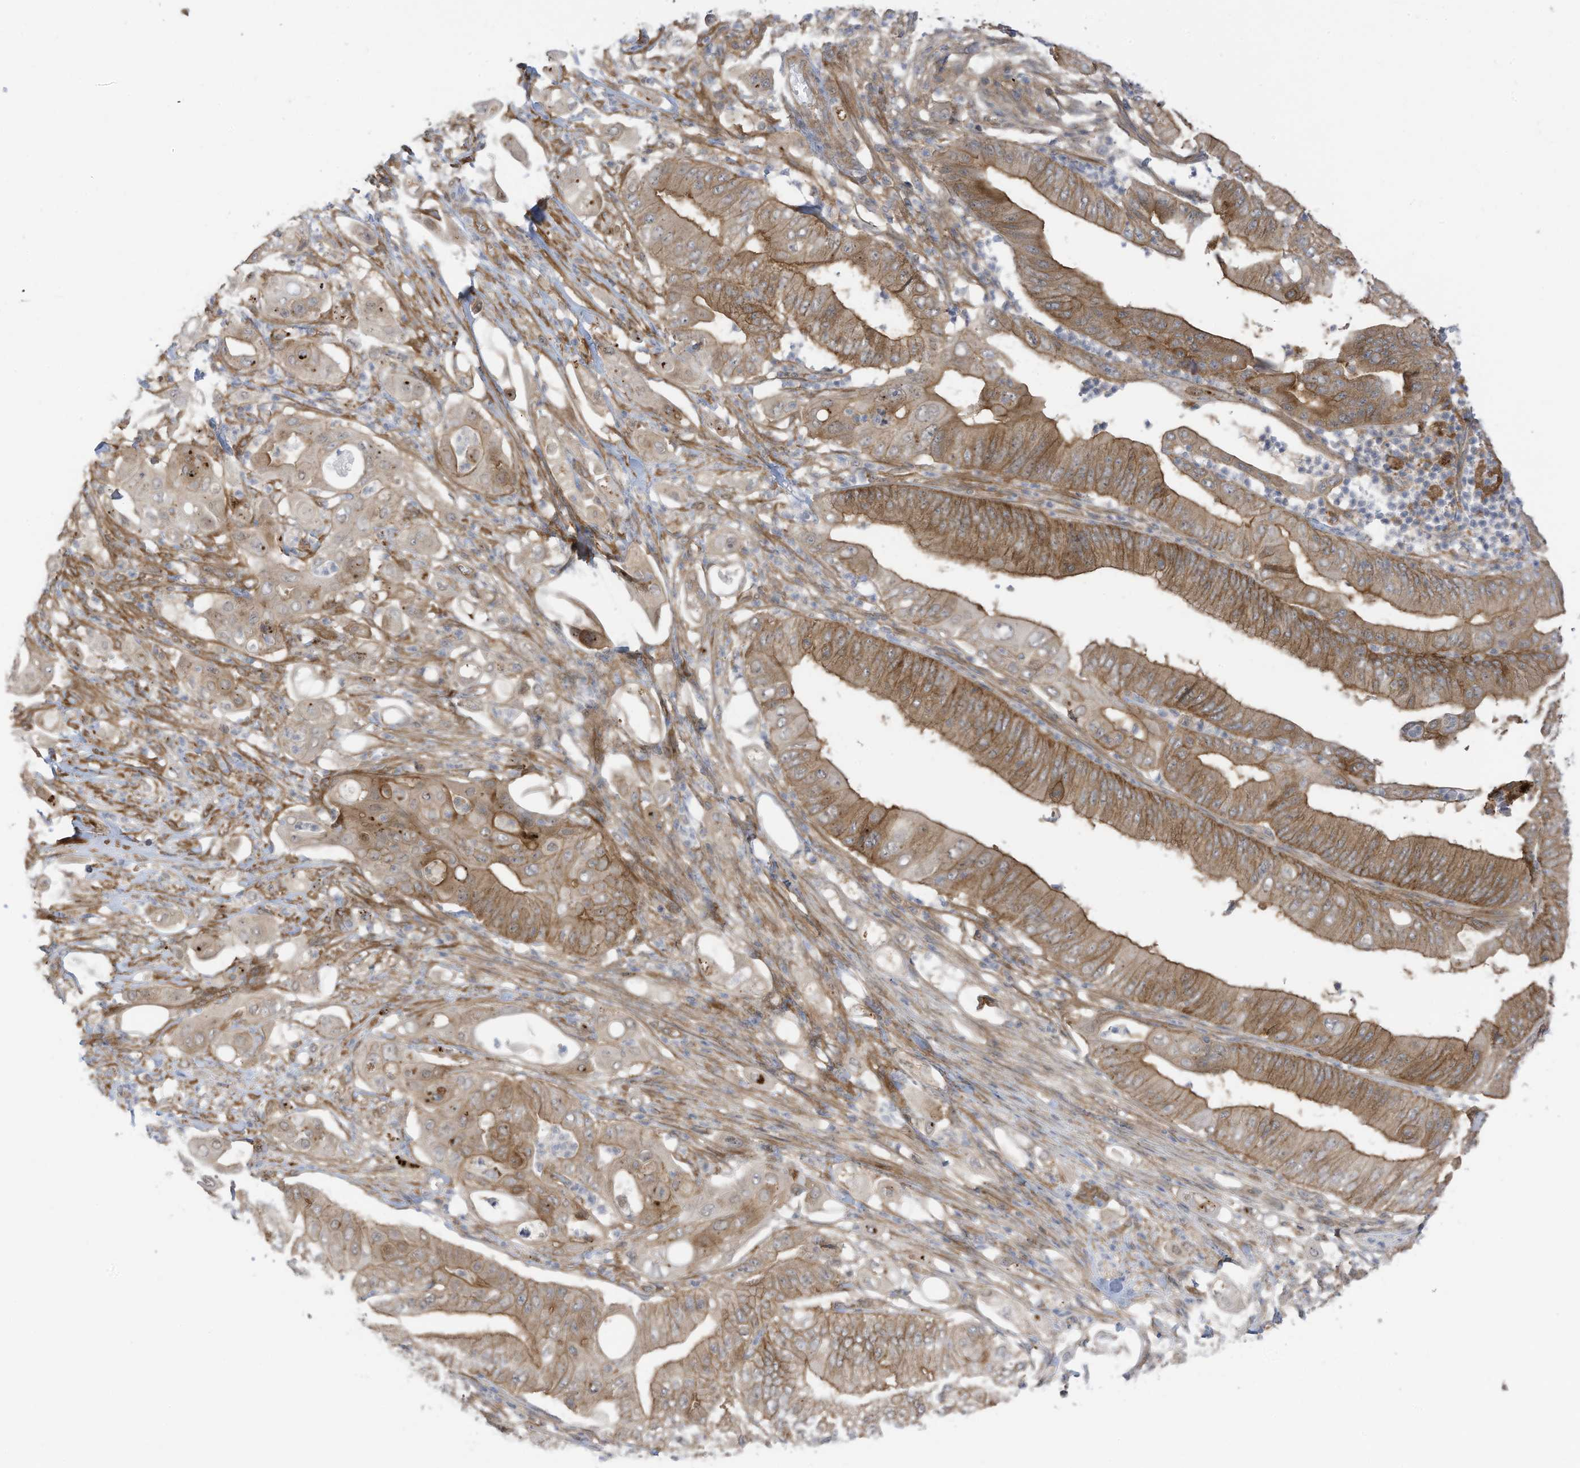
{"staining": {"intensity": "moderate", "quantity": ">75%", "location": "cytoplasmic/membranous"}, "tissue": "pancreatic cancer", "cell_type": "Tumor cells", "image_type": "cancer", "snomed": [{"axis": "morphology", "description": "Adenocarcinoma, NOS"}, {"axis": "topography", "description": "Pancreas"}], "caption": "Moderate cytoplasmic/membranous expression for a protein is seen in approximately >75% of tumor cells of pancreatic cancer using immunohistochemistry.", "gene": "REPS1", "patient": {"sex": "female", "age": 77}}